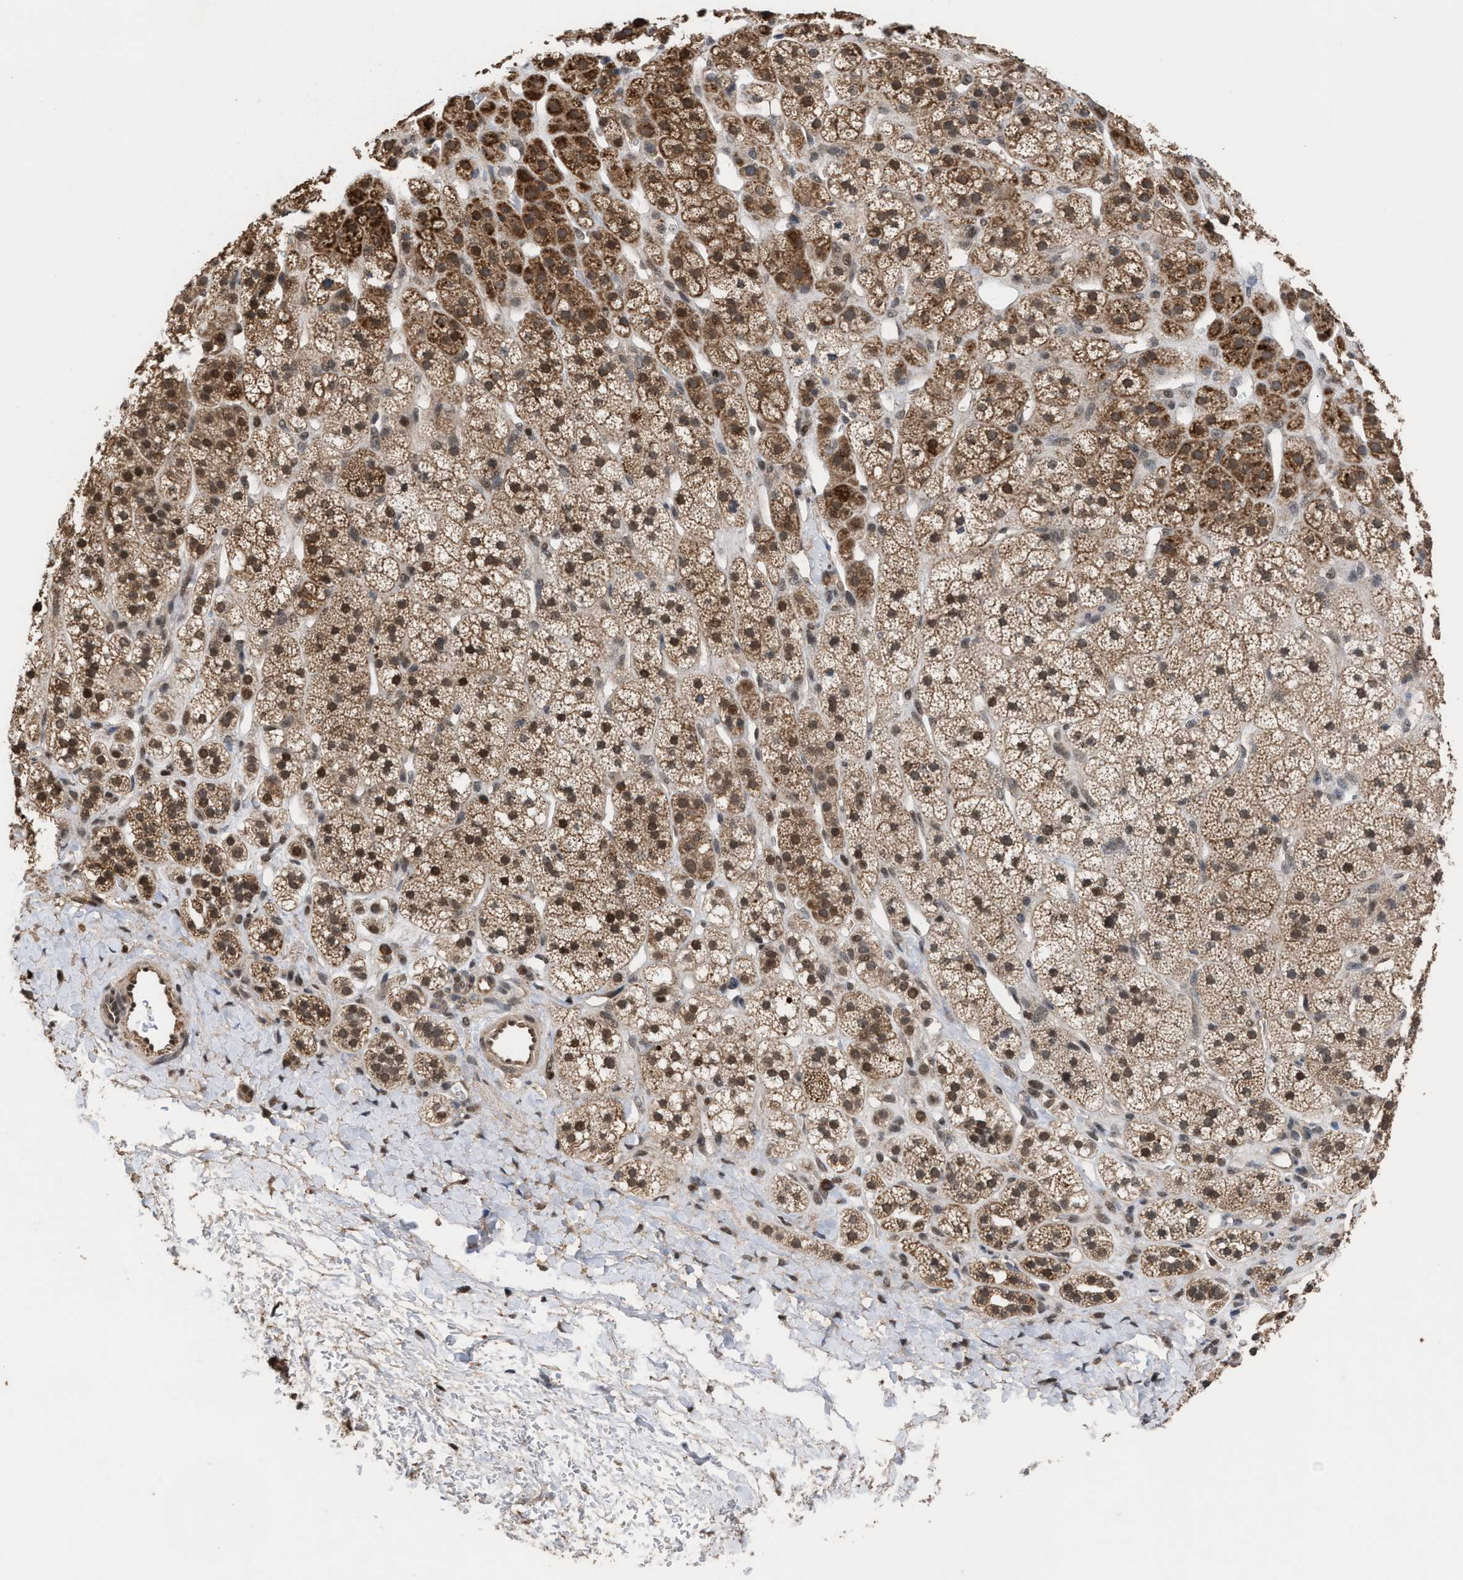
{"staining": {"intensity": "moderate", "quantity": ">75%", "location": "cytoplasmic/membranous,nuclear"}, "tissue": "adrenal gland", "cell_type": "Glandular cells", "image_type": "normal", "snomed": [{"axis": "morphology", "description": "Normal tissue, NOS"}, {"axis": "topography", "description": "Adrenal gland"}], "caption": "Moderate cytoplasmic/membranous,nuclear expression is seen in about >75% of glandular cells in benign adrenal gland.", "gene": "C9orf78", "patient": {"sex": "male", "age": 56}}